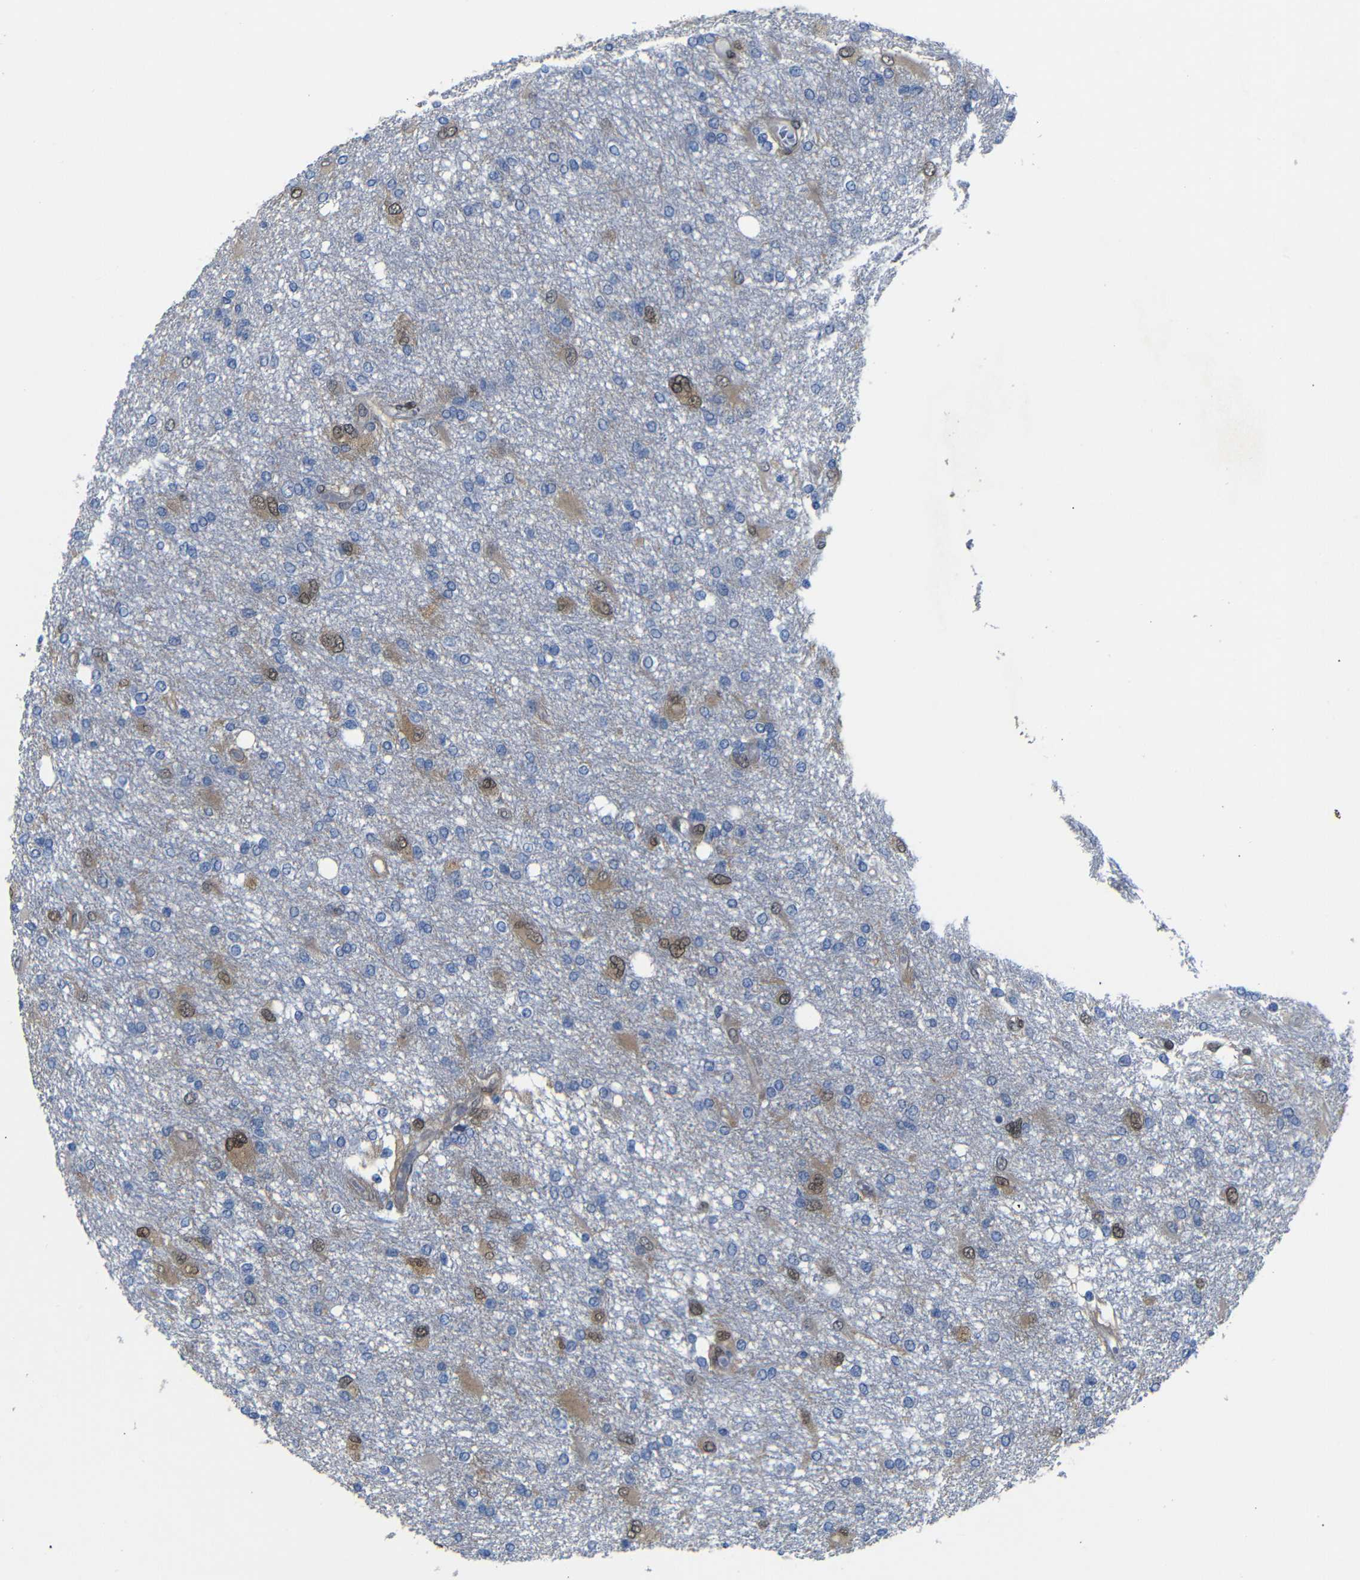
{"staining": {"intensity": "moderate", "quantity": "<25%", "location": "cytoplasmic/membranous,nuclear"}, "tissue": "glioma", "cell_type": "Tumor cells", "image_type": "cancer", "snomed": [{"axis": "morphology", "description": "Glioma, malignant, High grade"}, {"axis": "topography", "description": "Brain"}], "caption": "Immunohistochemistry micrograph of human high-grade glioma (malignant) stained for a protein (brown), which exhibits low levels of moderate cytoplasmic/membranous and nuclear staining in approximately <25% of tumor cells.", "gene": "YAP1", "patient": {"sex": "female", "age": 59}}